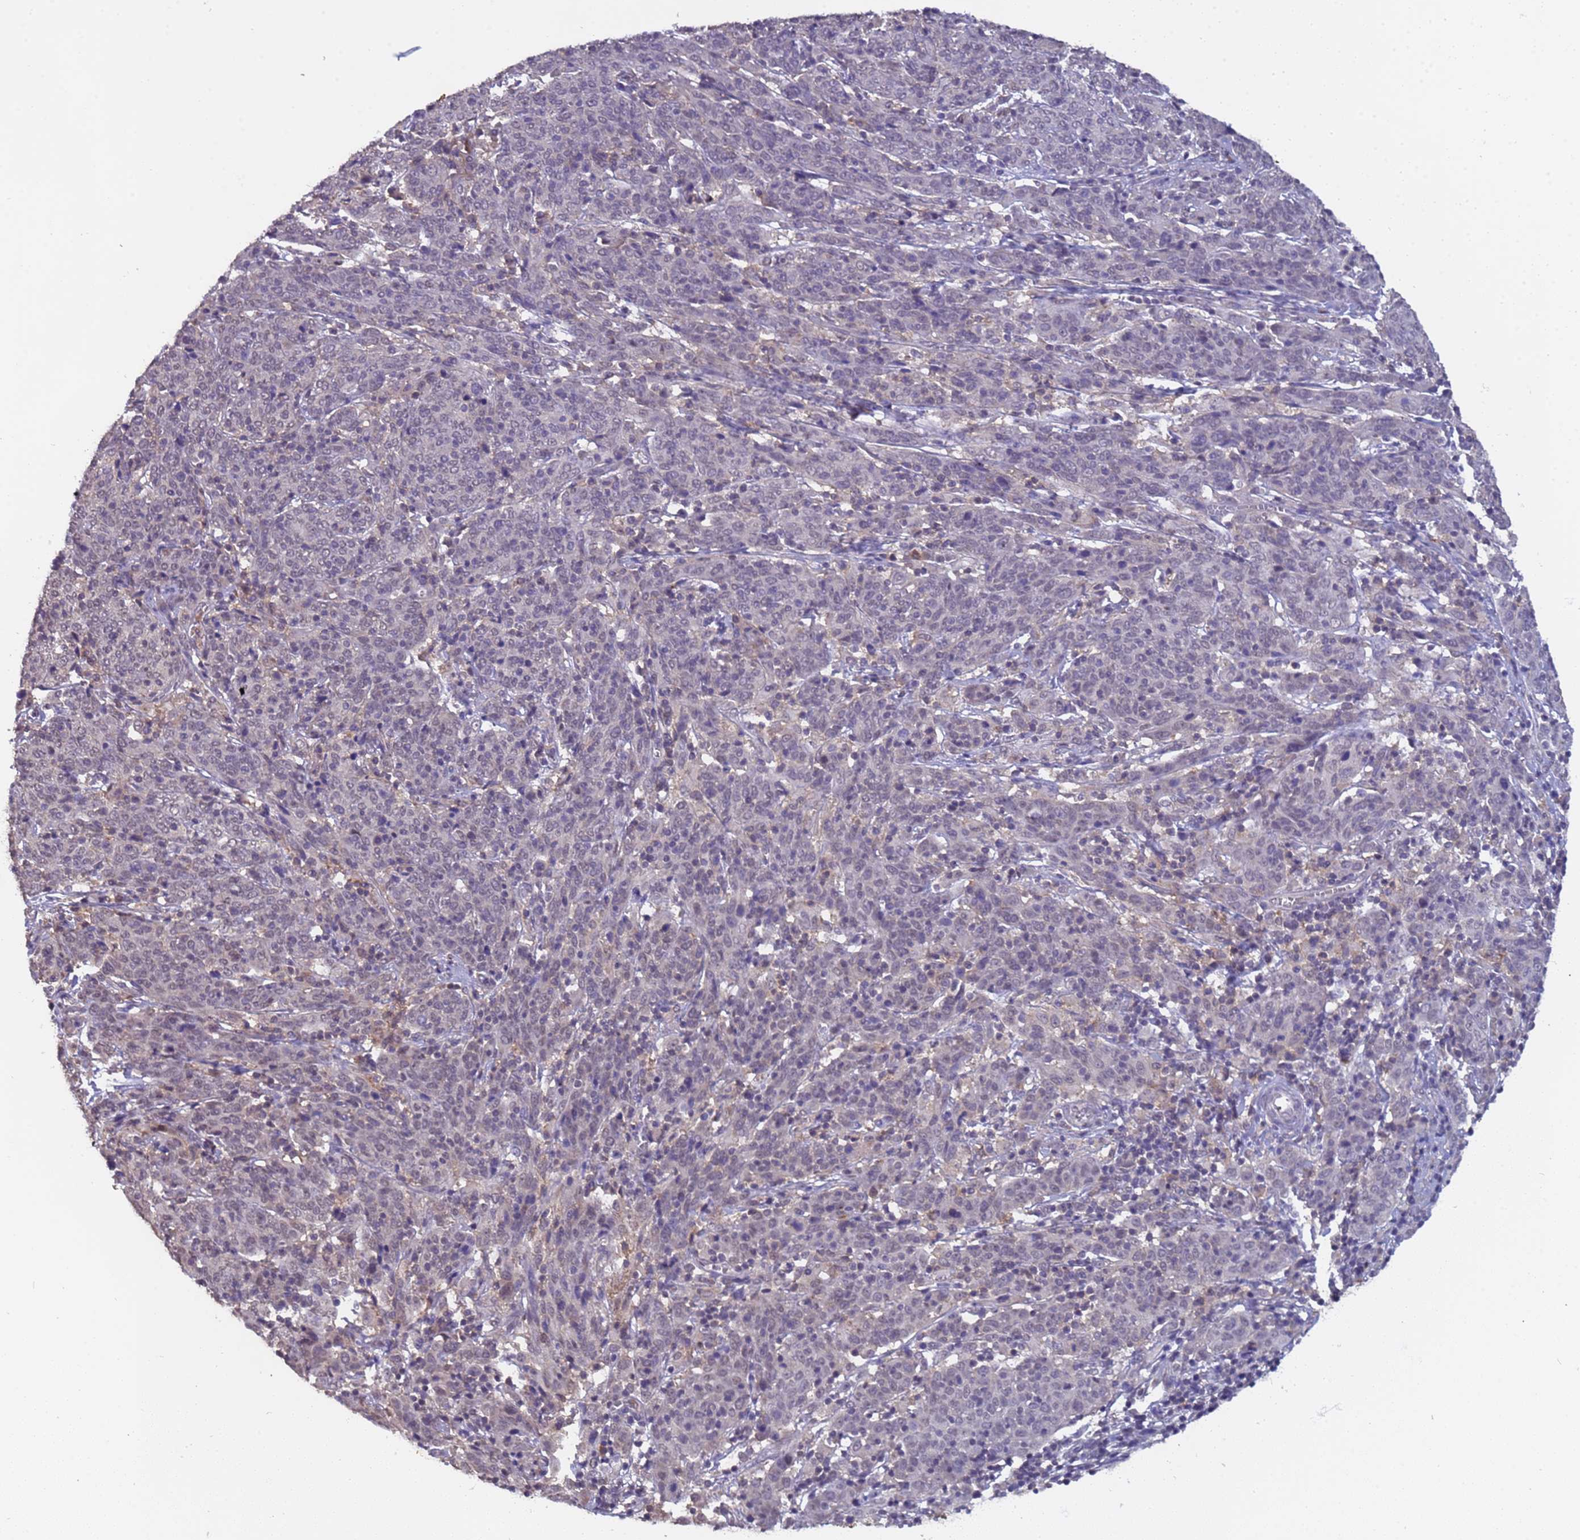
{"staining": {"intensity": "negative", "quantity": "none", "location": "none"}, "tissue": "cervical cancer", "cell_type": "Tumor cells", "image_type": "cancer", "snomed": [{"axis": "morphology", "description": "Squamous cell carcinoma, NOS"}, {"axis": "topography", "description": "Cervix"}], "caption": "Immunohistochemical staining of squamous cell carcinoma (cervical) shows no significant positivity in tumor cells. The staining is performed using DAB (3,3'-diaminobenzidine) brown chromogen with nuclei counter-stained in using hematoxylin.", "gene": "ZNF248", "patient": {"sex": "female", "age": 67}}